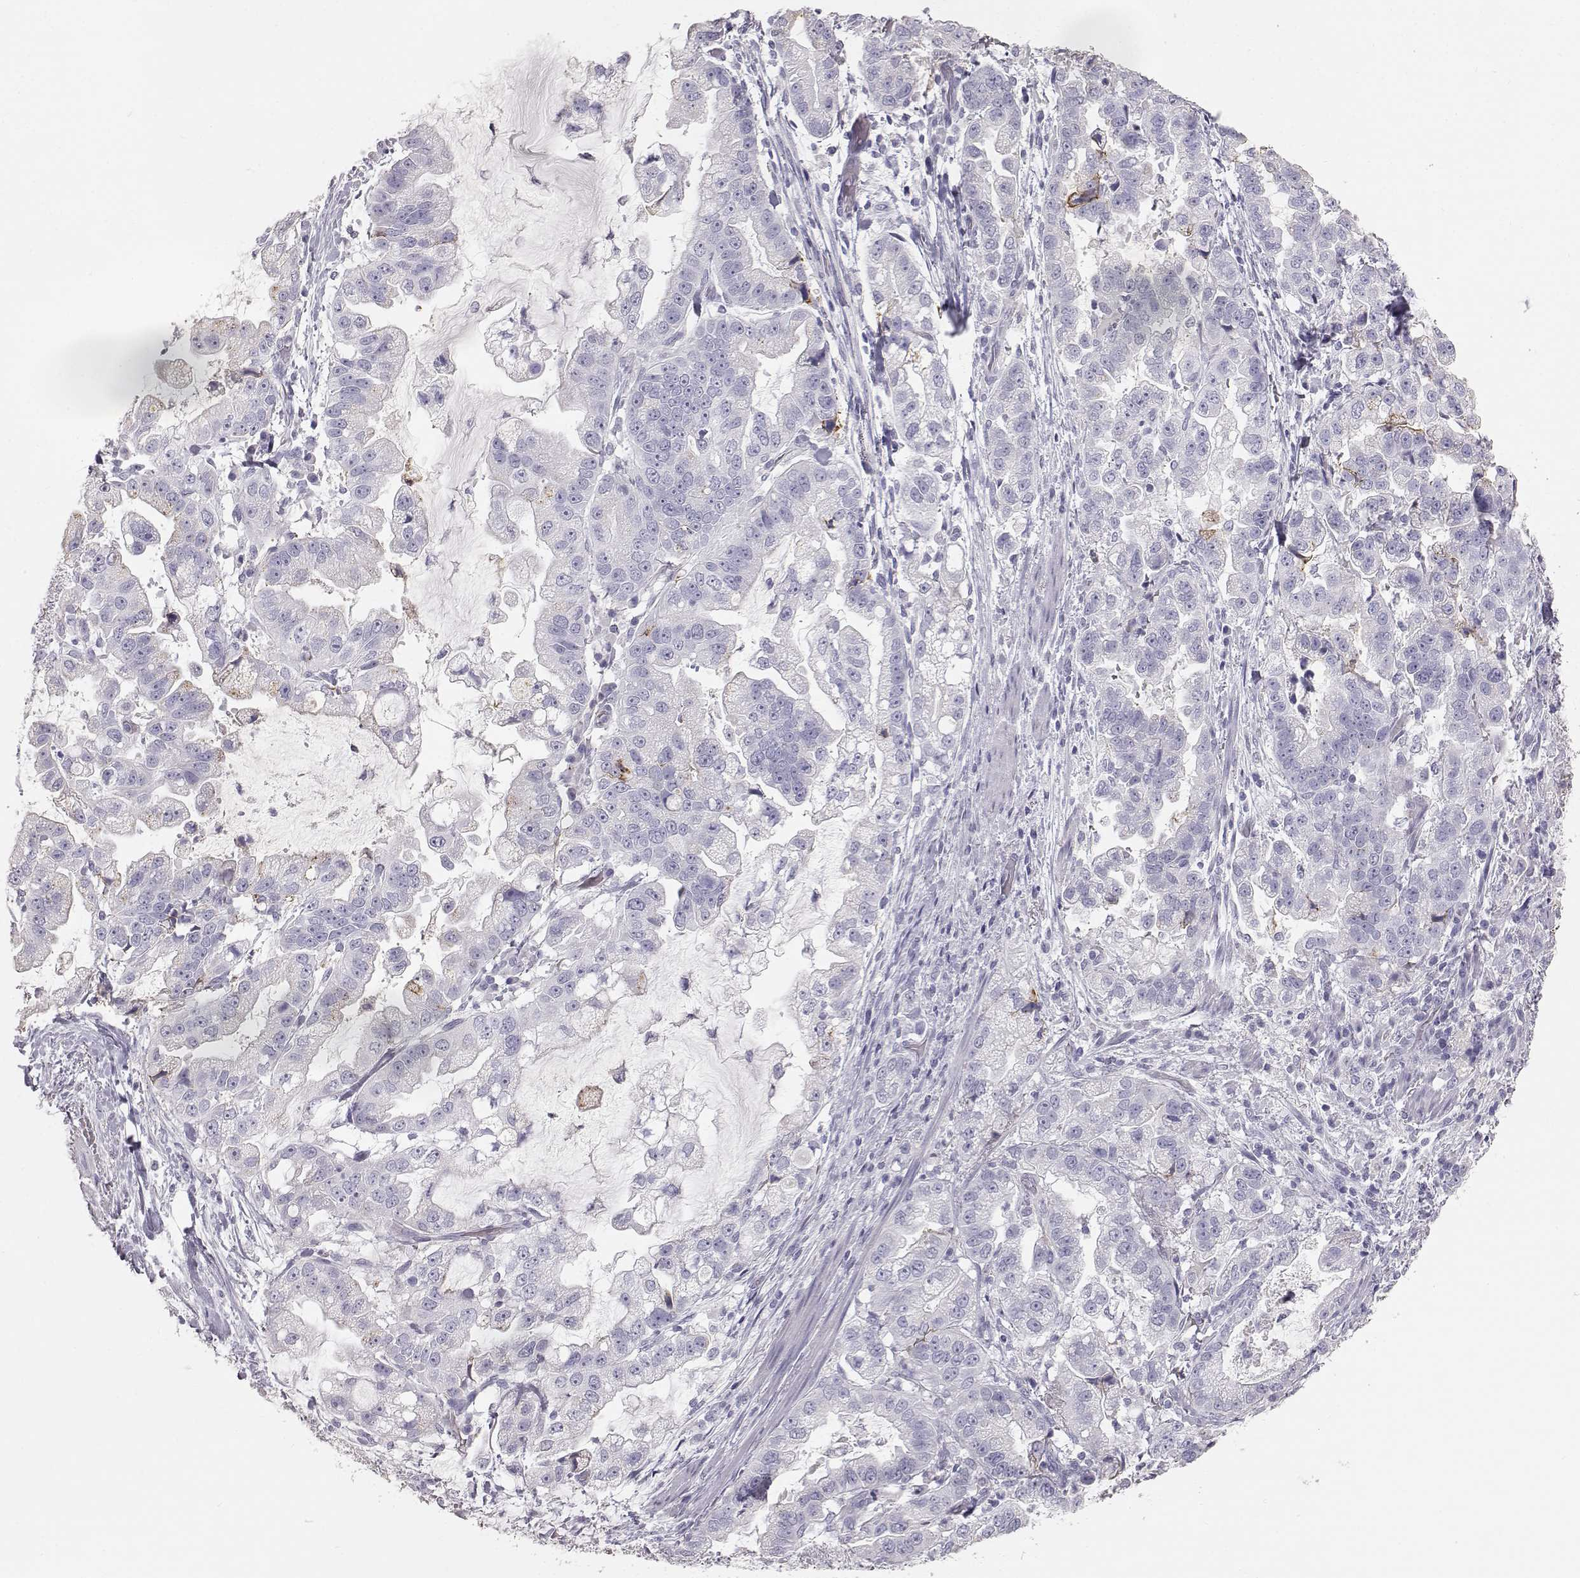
{"staining": {"intensity": "negative", "quantity": "none", "location": "none"}, "tissue": "stomach cancer", "cell_type": "Tumor cells", "image_type": "cancer", "snomed": [{"axis": "morphology", "description": "Adenocarcinoma, NOS"}, {"axis": "topography", "description": "Stomach"}], "caption": "High magnification brightfield microscopy of stomach cancer (adenocarcinoma) stained with DAB (3,3'-diaminobenzidine) (brown) and counterstained with hematoxylin (blue): tumor cells show no significant positivity.", "gene": "KRT33A", "patient": {"sex": "male", "age": 59}}